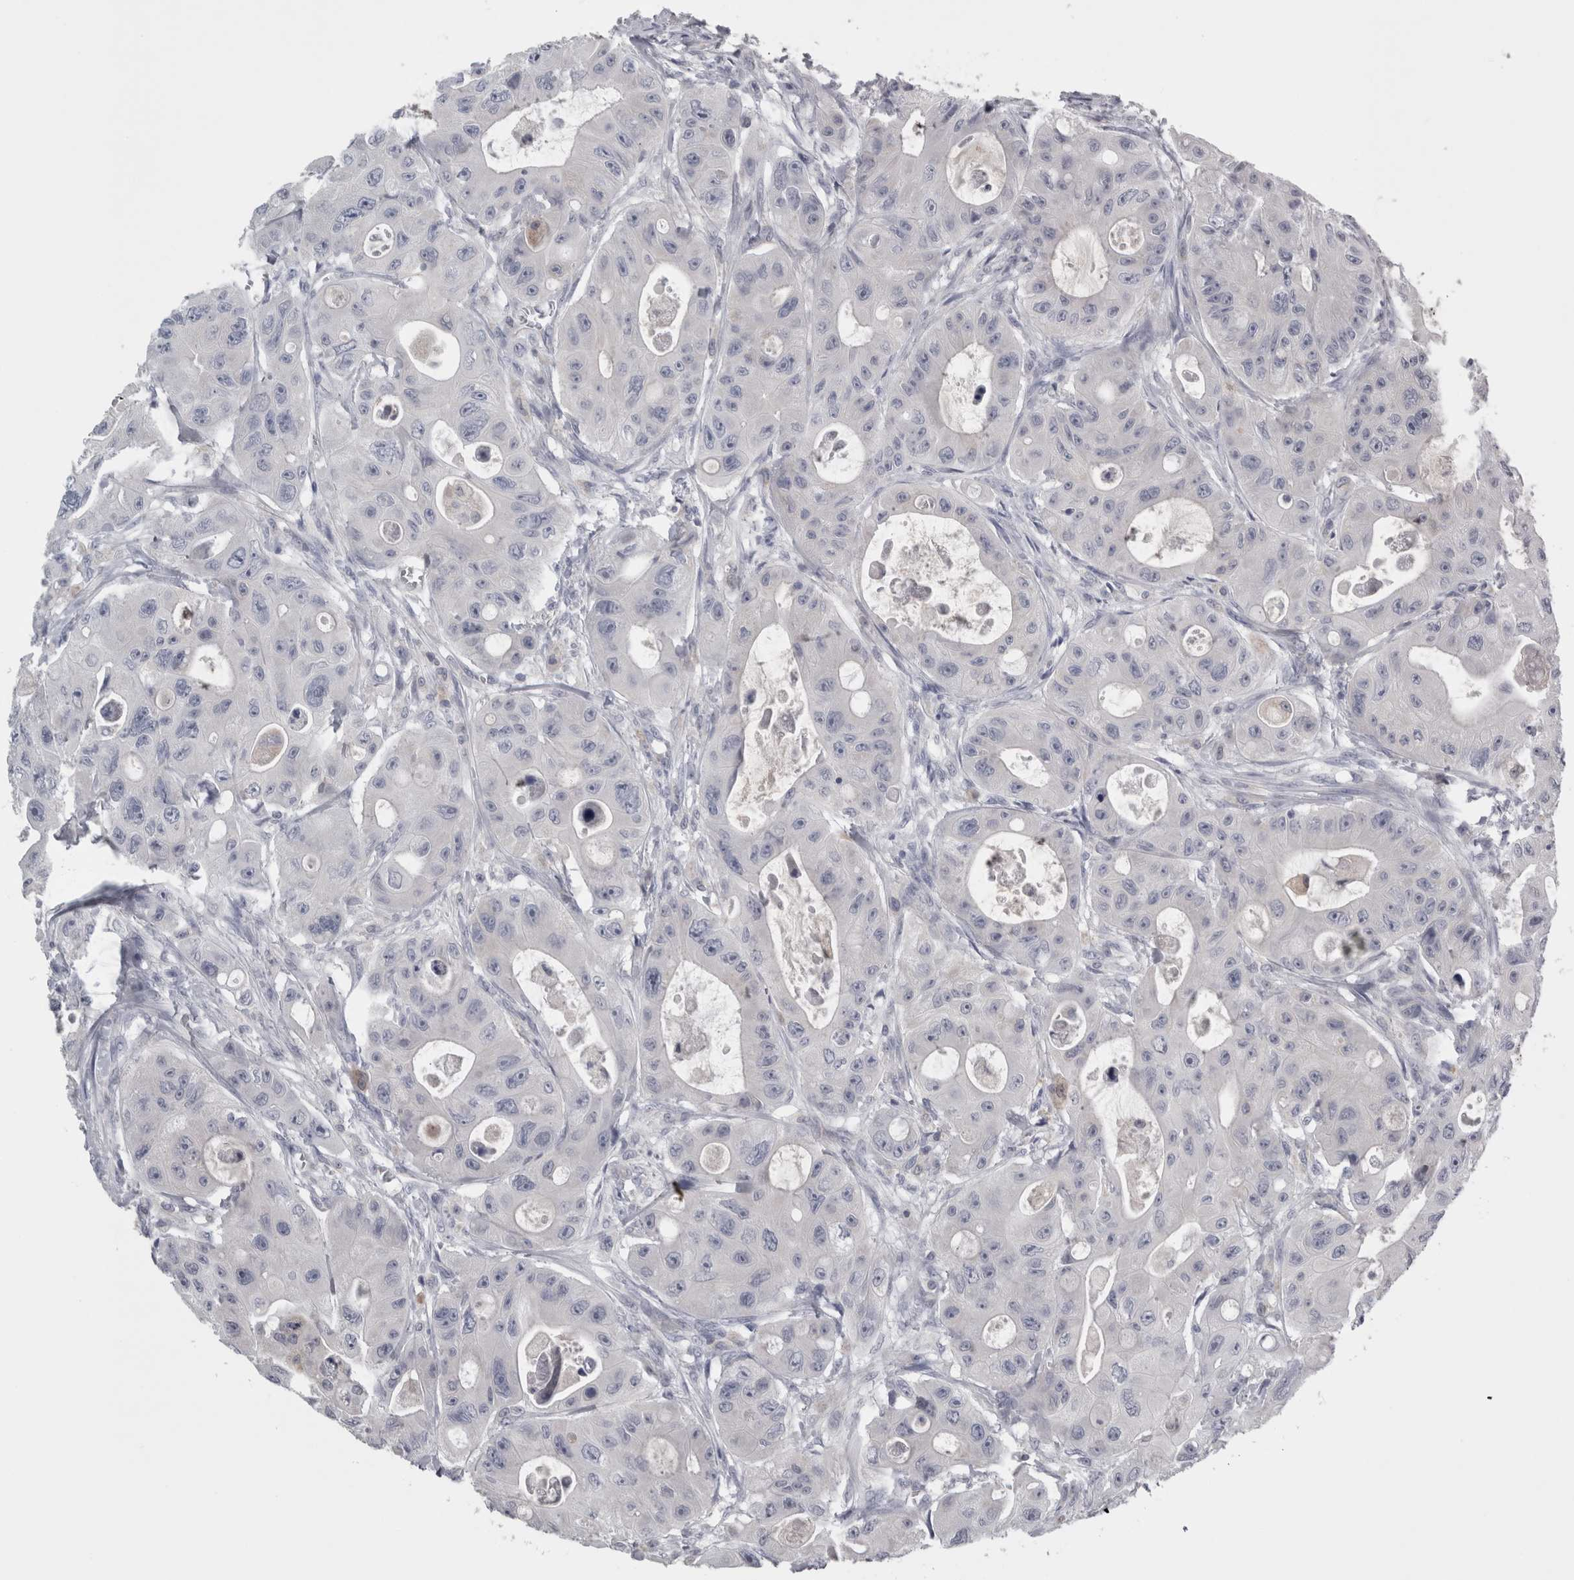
{"staining": {"intensity": "negative", "quantity": "none", "location": "none"}, "tissue": "colorectal cancer", "cell_type": "Tumor cells", "image_type": "cancer", "snomed": [{"axis": "morphology", "description": "Adenocarcinoma, NOS"}, {"axis": "topography", "description": "Colon"}], "caption": "This is an immunohistochemistry photomicrograph of human colorectal cancer (adenocarcinoma). There is no expression in tumor cells.", "gene": "TCAP", "patient": {"sex": "female", "age": 46}}